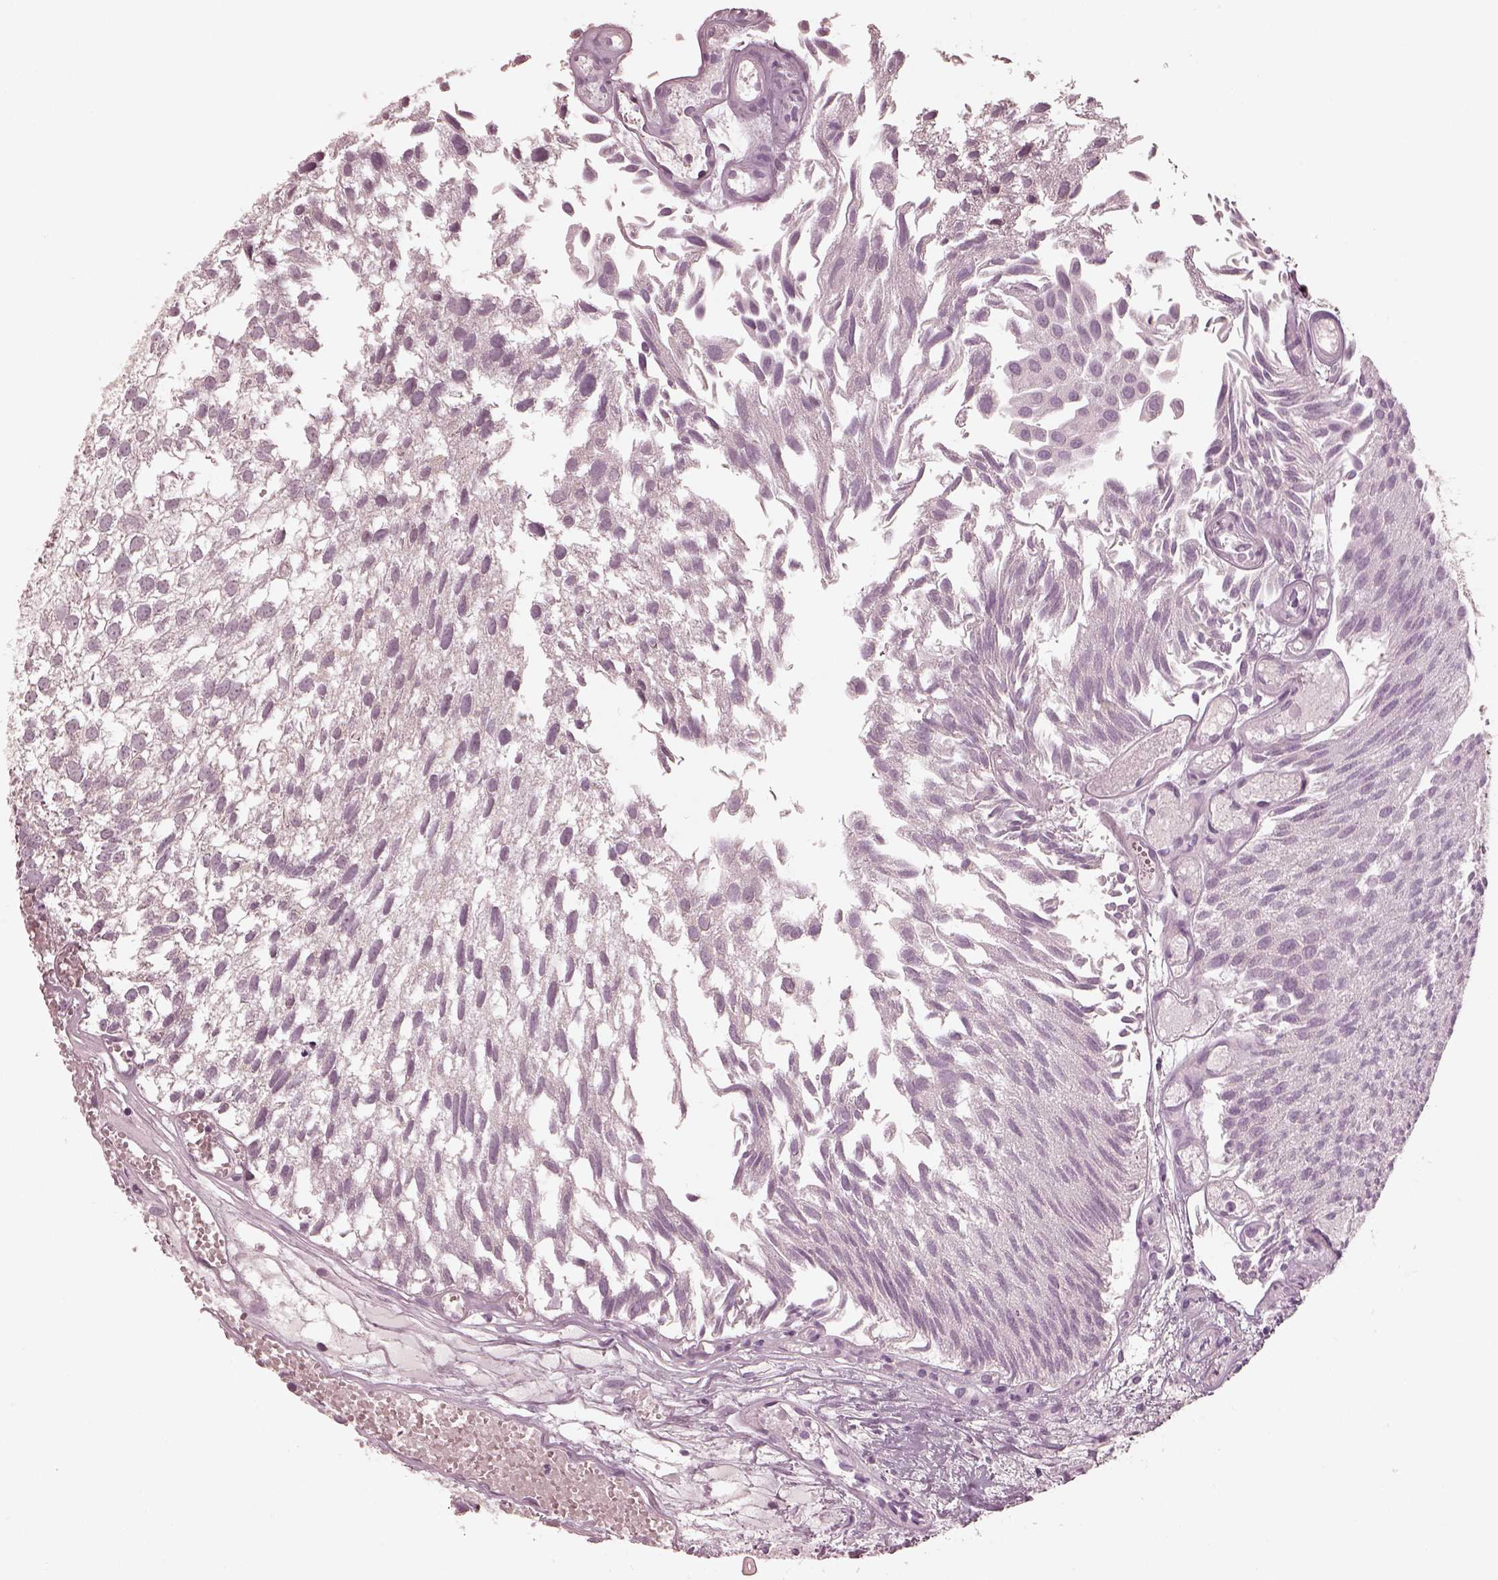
{"staining": {"intensity": "negative", "quantity": "none", "location": "none"}, "tissue": "urothelial cancer", "cell_type": "Tumor cells", "image_type": "cancer", "snomed": [{"axis": "morphology", "description": "Urothelial carcinoma, Low grade"}, {"axis": "topography", "description": "Urinary bladder"}], "caption": "Low-grade urothelial carcinoma stained for a protein using IHC displays no staining tumor cells.", "gene": "IQCB1", "patient": {"sex": "male", "age": 79}}